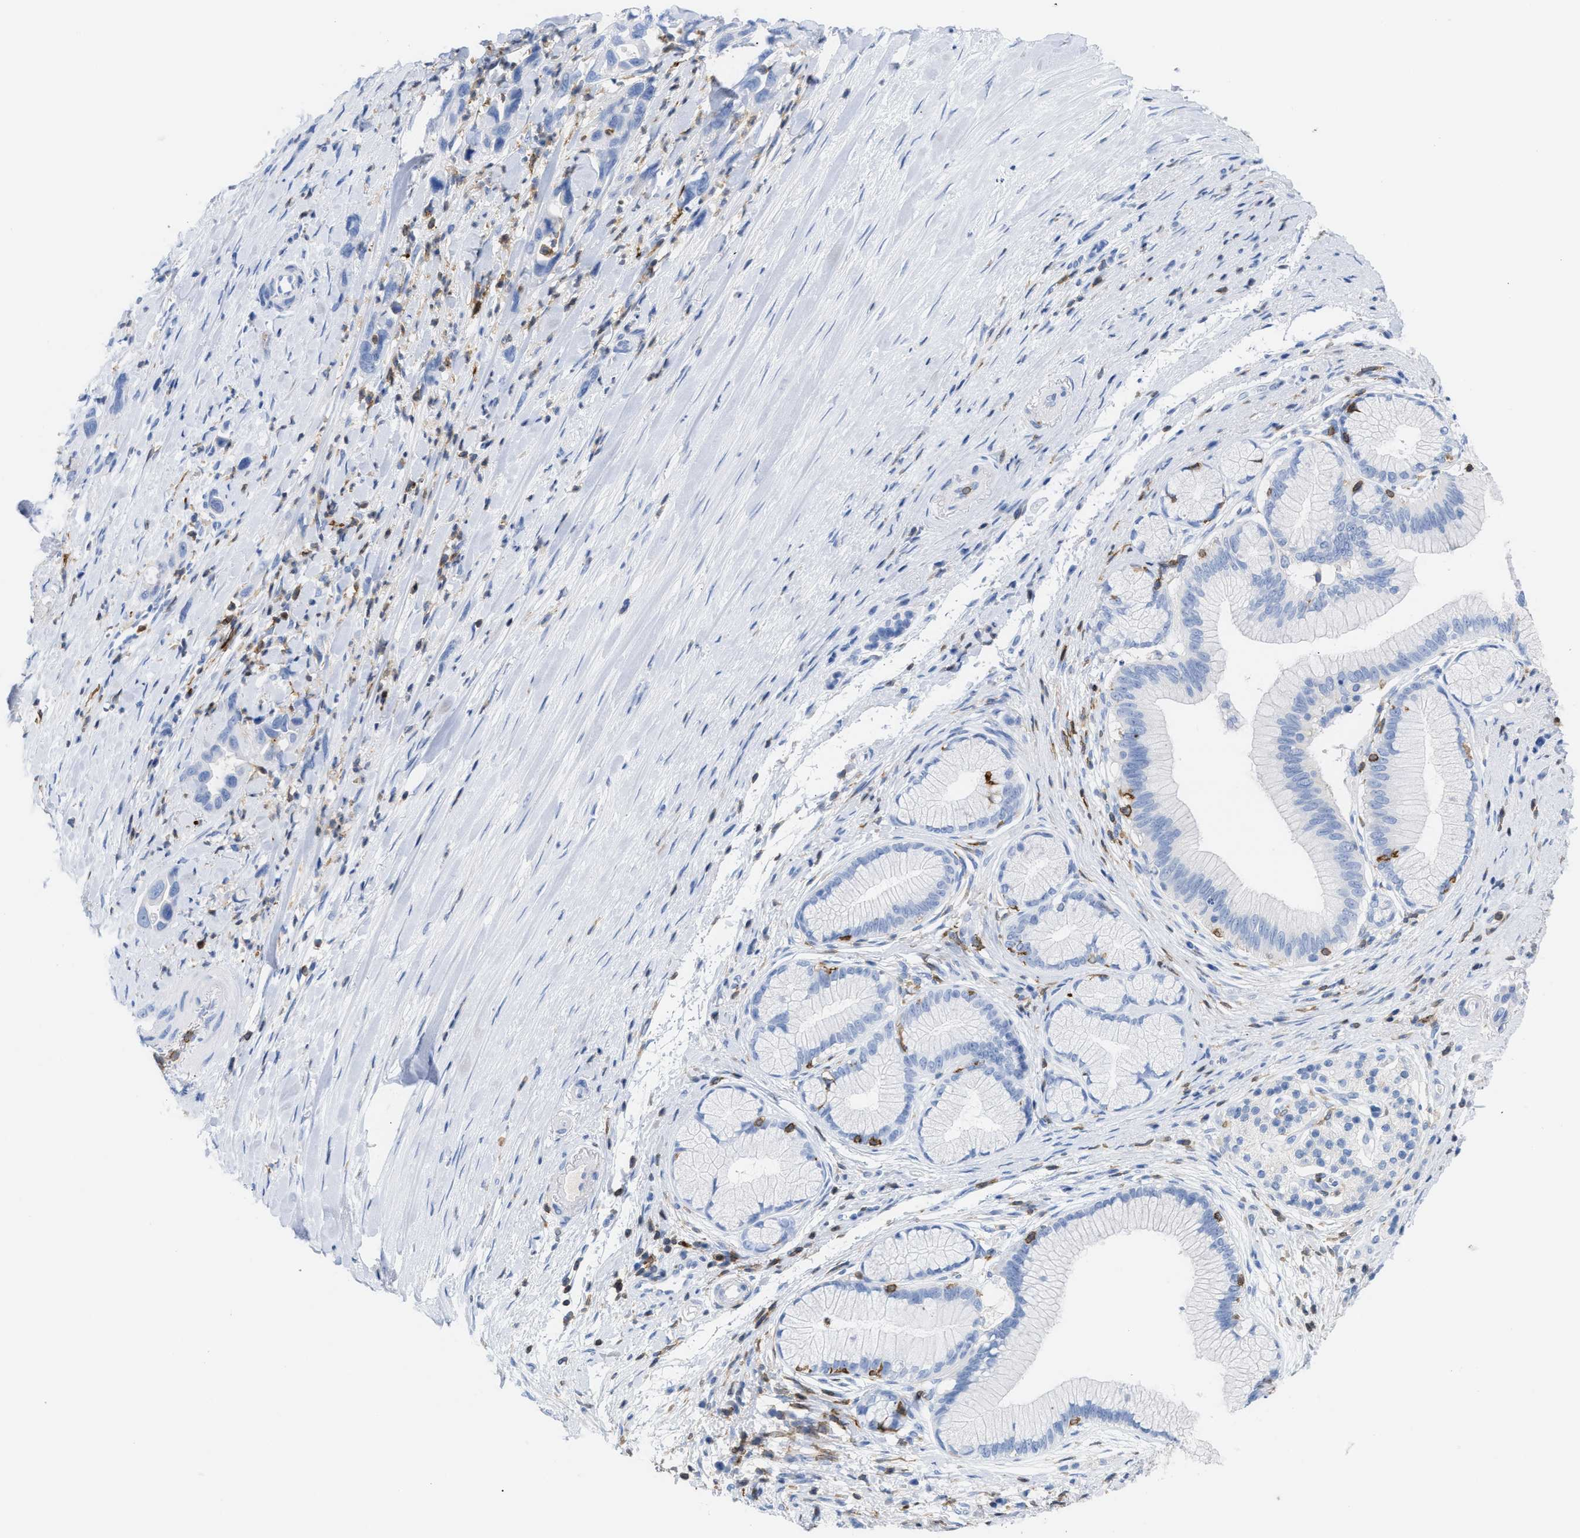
{"staining": {"intensity": "negative", "quantity": "none", "location": "none"}, "tissue": "pancreatic cancer", "cell_type": "Tumor cells", "image_type": "cancer", "snomed": [{"axis": "morphology", "description": "Adenocarcinoma, NOS"}, {"axis": "topography", "description": "Pancreas"}], "caption": "Immunohistochemical staining of human pancreatic cancer displays no significant staining in tumor cells.", "gene": "LCP1", "patient": {"sex": "female", "age": 70}}